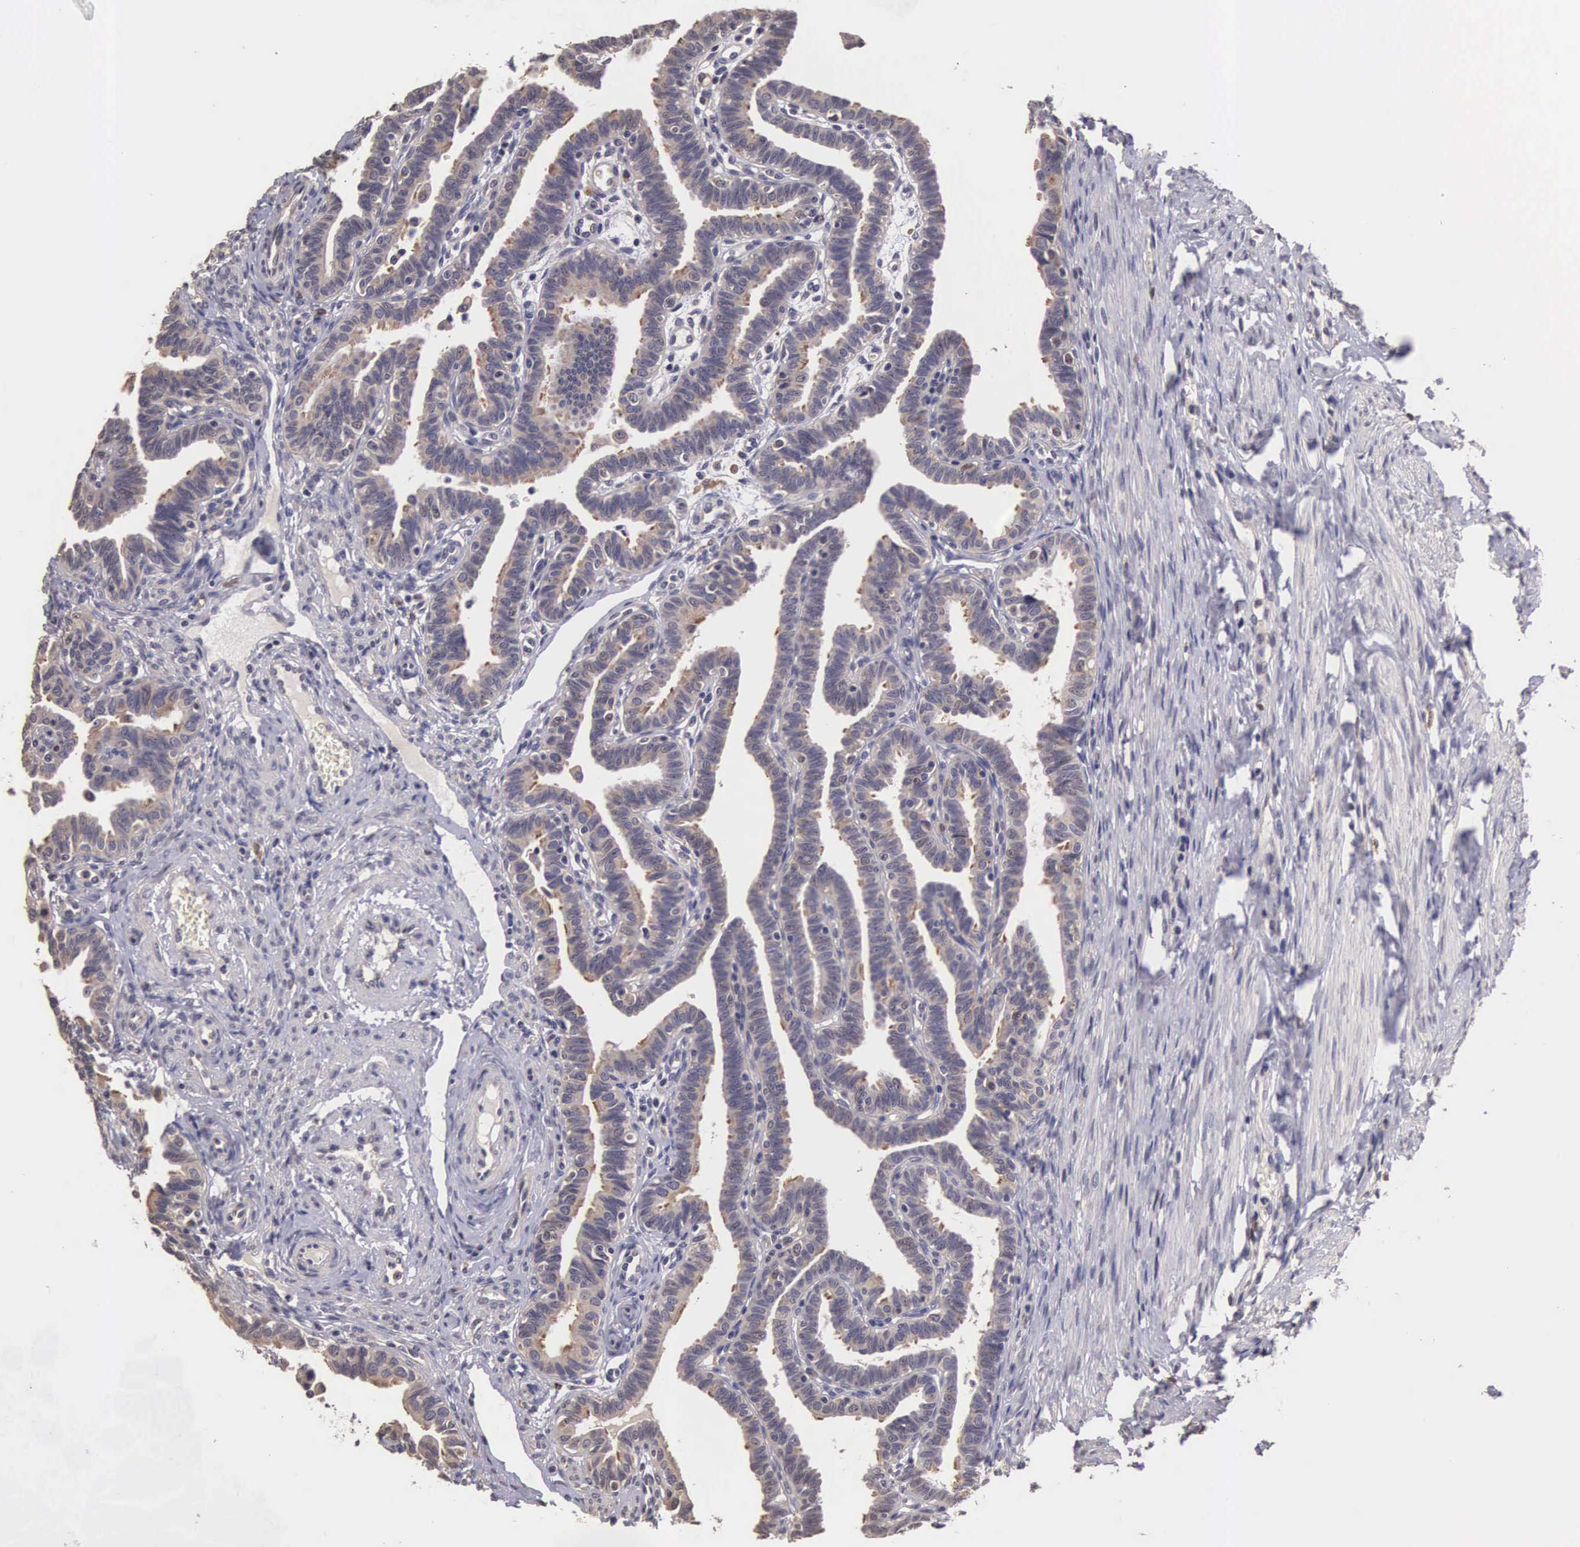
{"staining": {"intensity": "moderate", "quantity": ">75%", "location": "cytoplasmic/membranous"}, "tissue": "fallopian tube", "cell_type": "Glandular cells", "image_type": "normal", "snomed": [{"axis": "morphology", "description": "Normal tissue, NOS"}, {"axis": "topography", "description": "Fallopian tube"}], "caption": "The micrograph reveals staining of normal fallopian tube, revealing moderate cytoplasmic/membranous protein positivity (brown color) within glandular cells. (DAB (3,3'-diaminobenzidine) = brown stain, brightfield microscopy at high magnification).", "gene": "CDC45", "patient": {"sex": "female", "age": 41}}